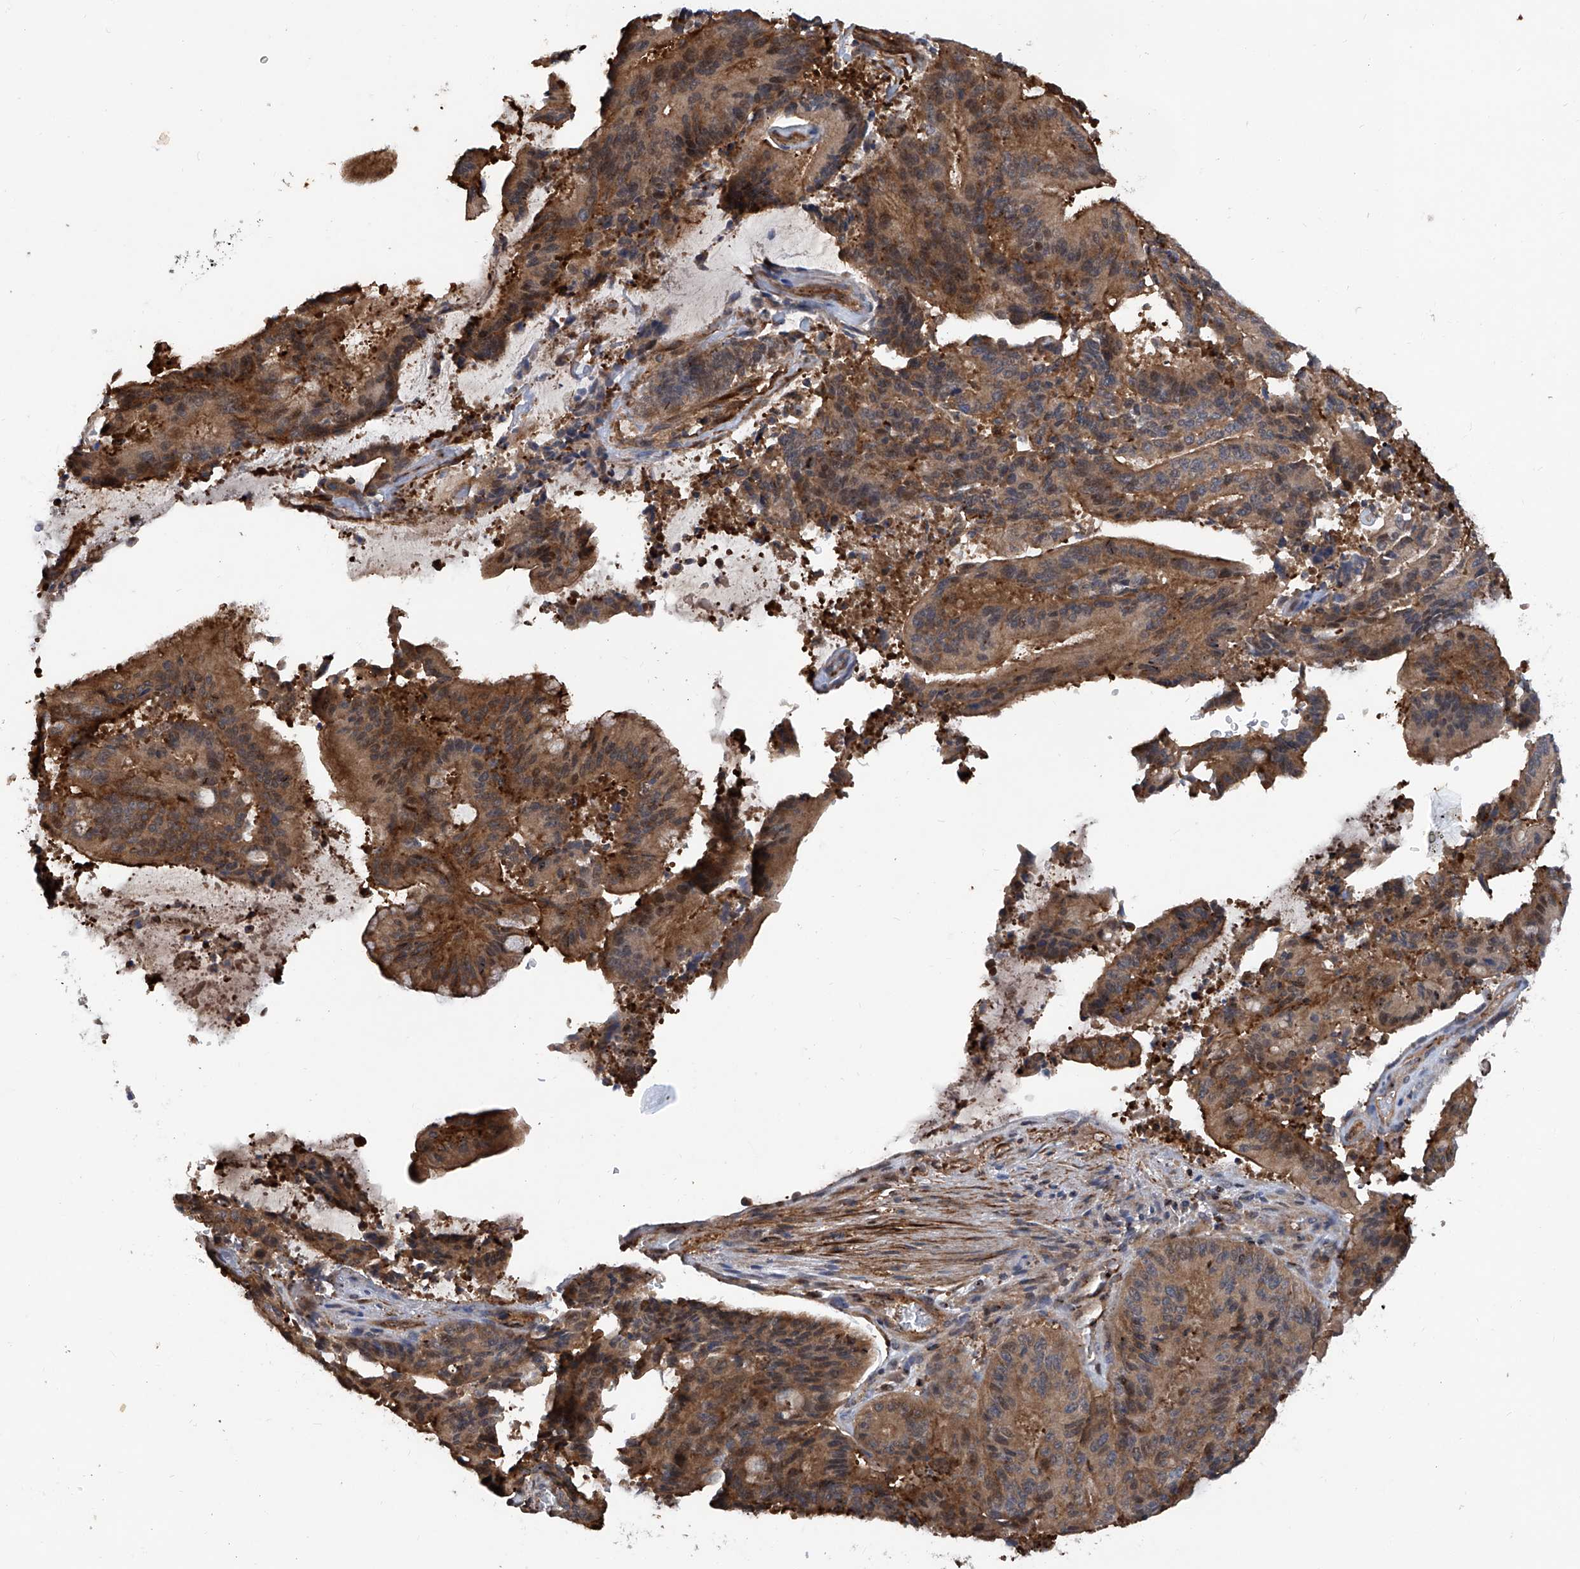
{"staining": {"intensity": "moderate", "quantity": ">75%", "location": "cytoplasmic/membranous"}, "tissue": "liver cancer", "cell_type": "Tumor cells", "image_type": "cancer", "snomed": [{"axis": "morphology", "description": "Normal tissue, NOS"}, {"axis": "morphology", "description": "Cholangiocarcinoma"}, {"axis": "topography", "description": "Liver"}, {"axis": "topography", "description": "Peripheral nerve tissue"}], "caption": "Immunohistochemical staining of liver cholangiocarcinoma shows medium levels of moderate cytoplasmic/membranous protein expression in approximately >75% of tumor cells.", "gene": "NT5C3A", "patient": {"sex": "female", "age": 73}}